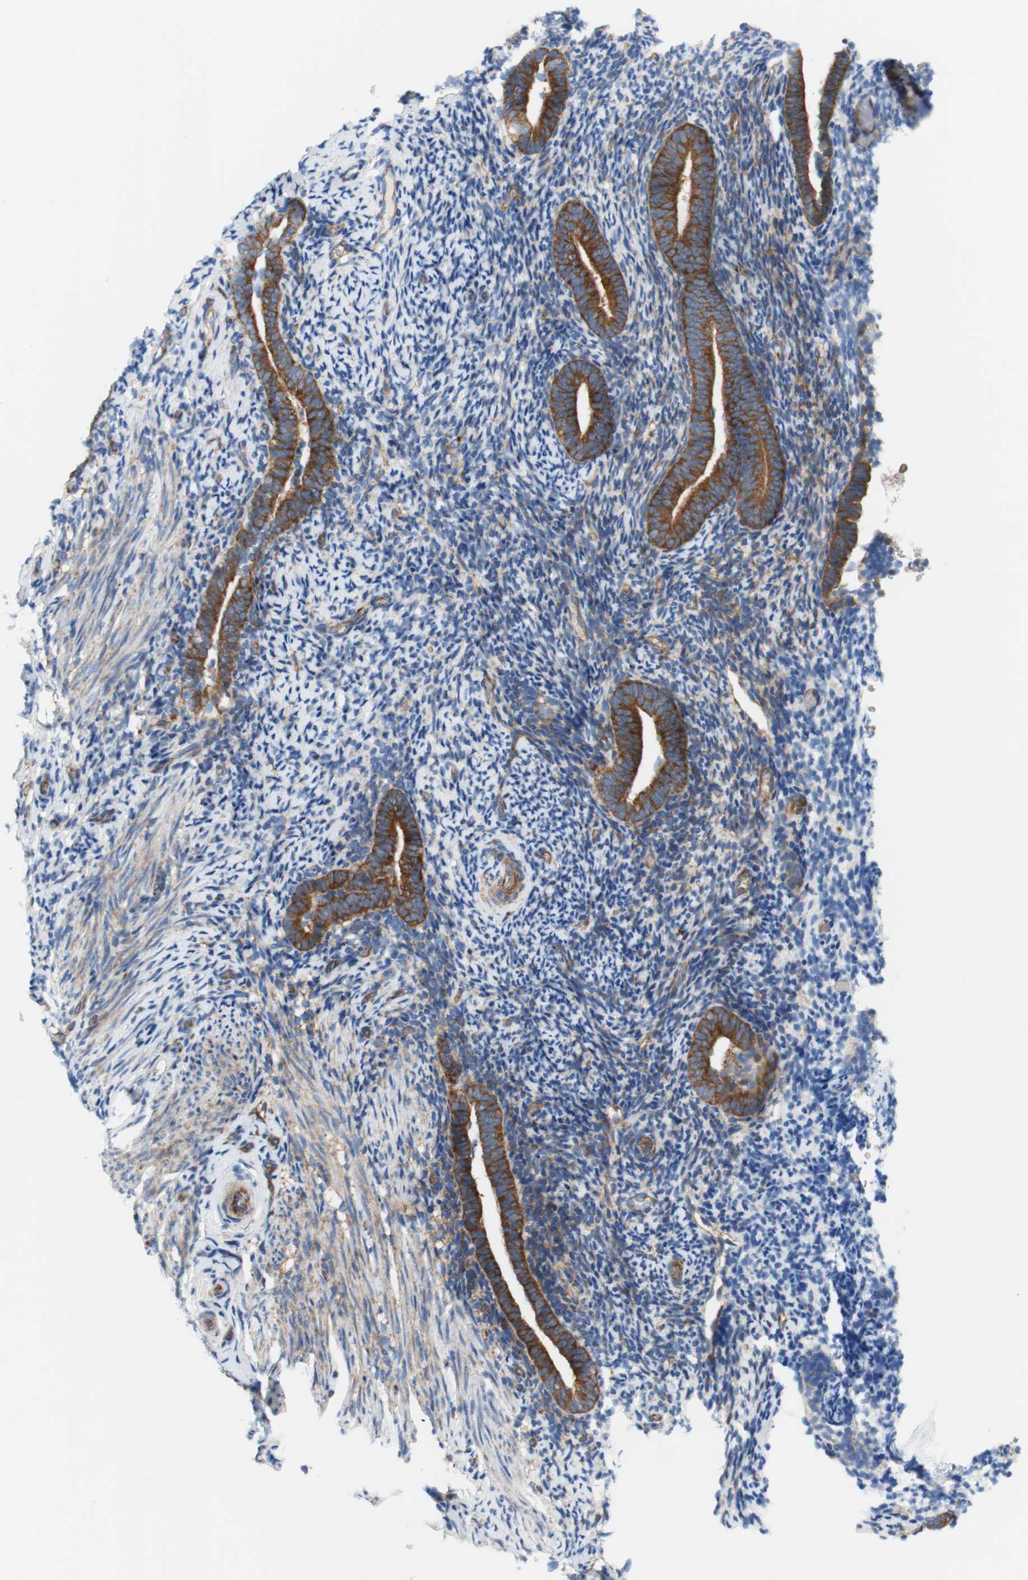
{"staining": {"intensity": "weak", "quantity": "<25%", "location": "cytoplasmic/membranous"}, "tissue": "endometrium", "cell_type": "Cells in endometrial stroma", "image_type": "normal", "snomed": [{"axis": "morphology", "description": "Normal tissue, NOS"}, {"axis": "topography", "description": "Endometrium"}], "caption": "Endometrium was stained to show a protein in brown. There is no significant staining in cells in endometrial stroma. The staining is performed using DAB brown chromogen with nuclei counter-stained in using hematoxylin.", "gene": "STOM", "patient": {"sex": "female", "age": 51}}